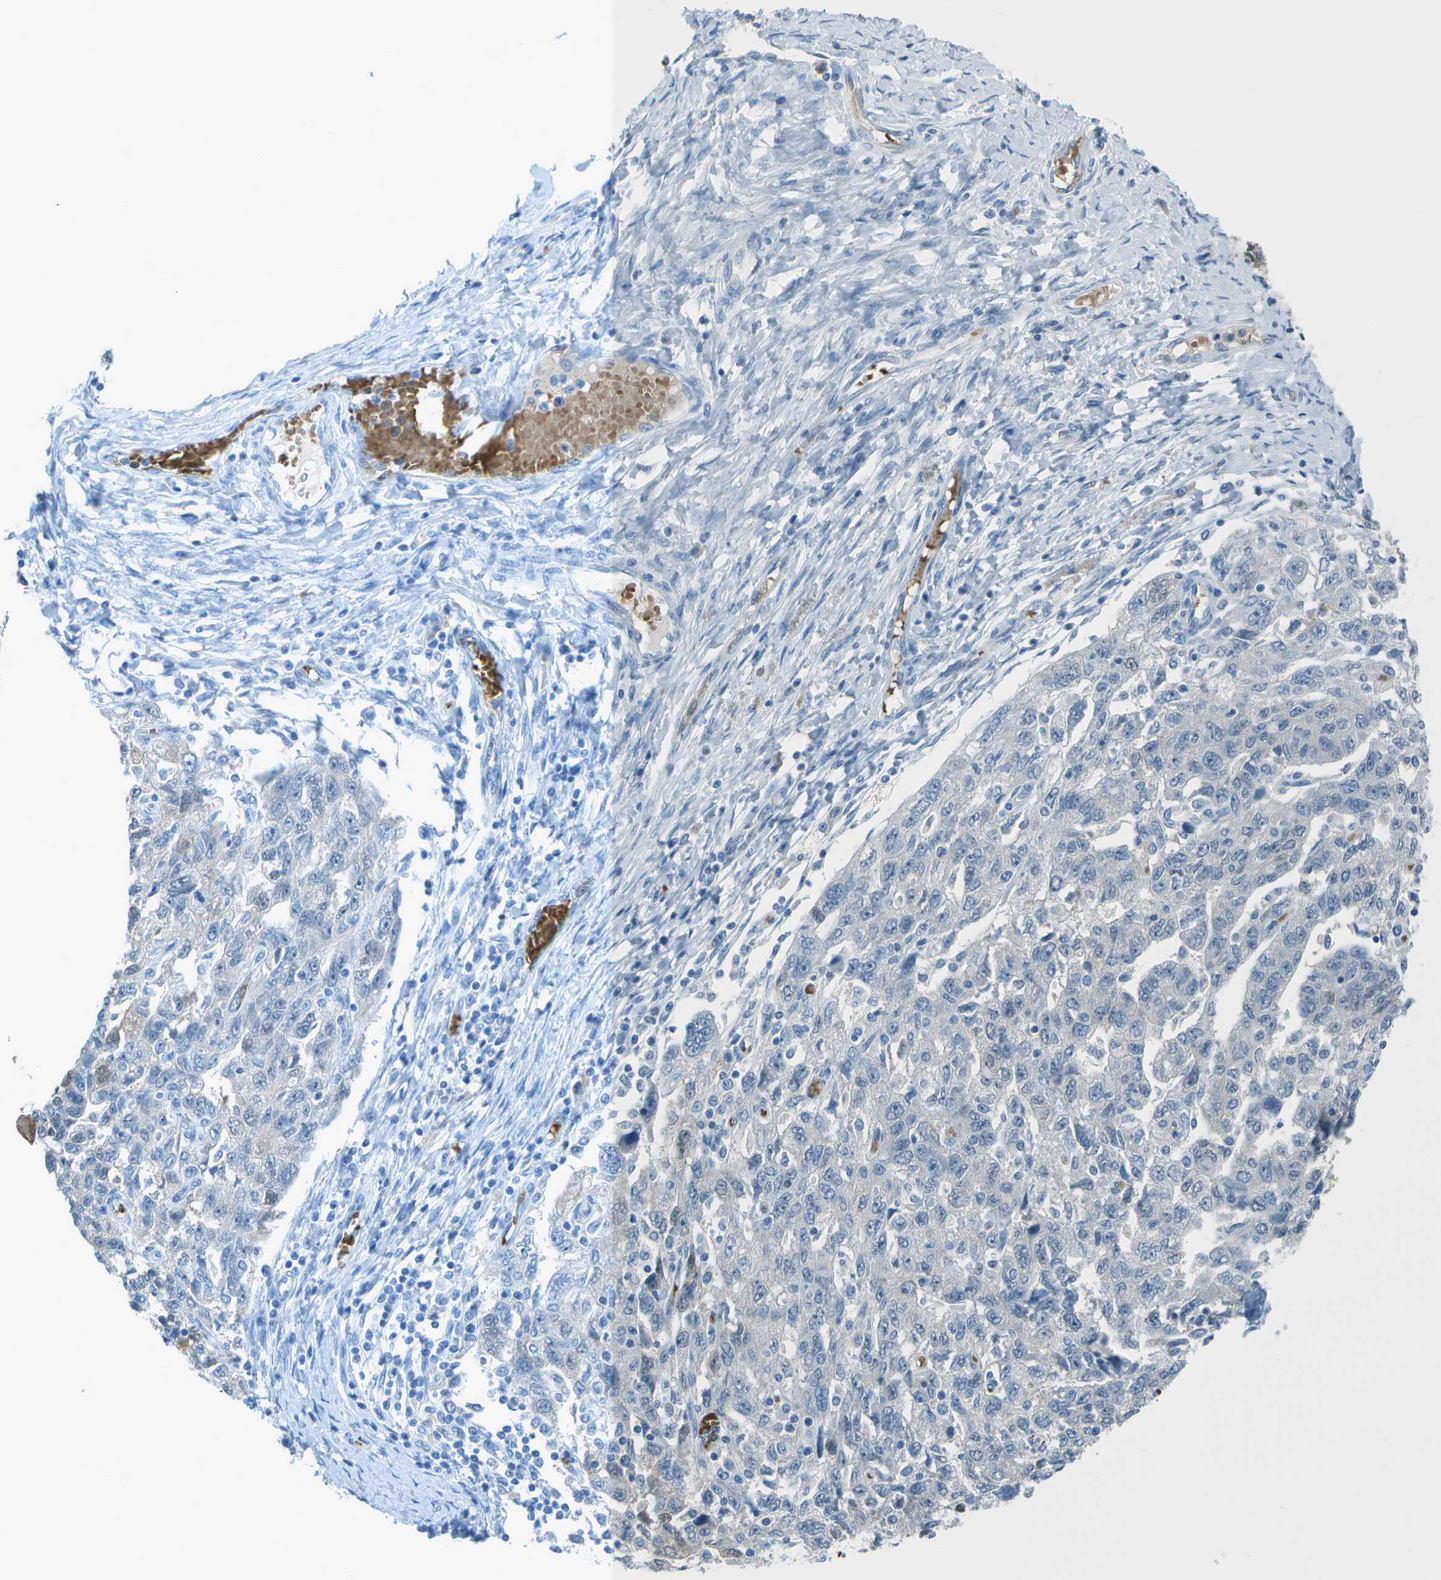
{"staining": {"intensity": "negative", "quantity": "none", "location": "none"}, "tissue": "ovarian cancer", "cell_type": "Tumor cells", "image_type": "cancer", "snomed": [{"axis": "morphology", "description": "Carcinoma, NOS"}, {"axis": "morphology", "description": "Cystadenocarcinoma, serous, NOS"}, {"axis": "topography", "description": "Ovary"}], "caption": "The image exhibits no staining of tumor cells in ovarian cancer (serous cystadenocarcinoma).", "gene": "ASL", "patient": {"sex": "female", "age": 69}}